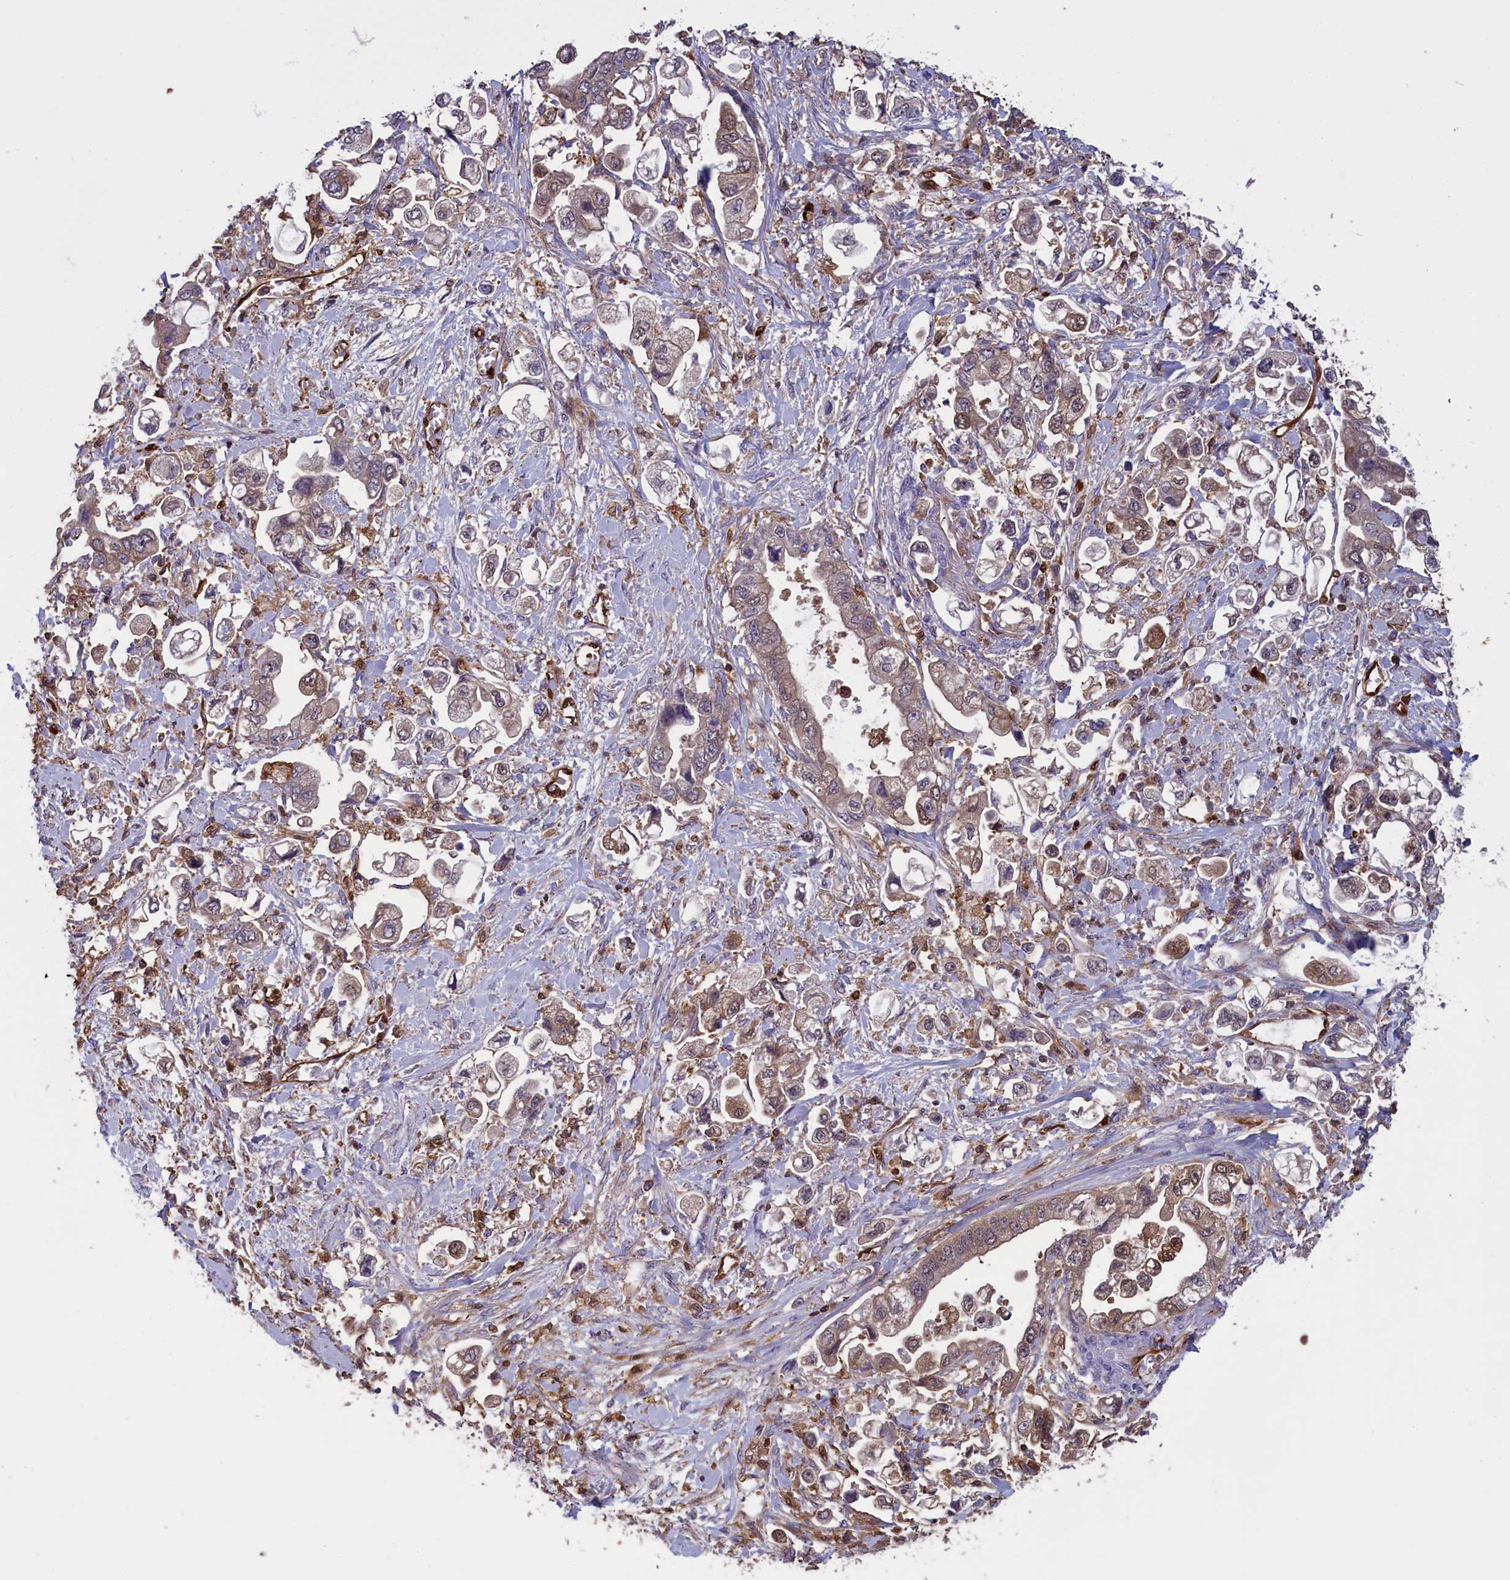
{"staining": {"intensity": "weak", "quantity": "25%-75%", "location": "cytoplasmic/membranous"}, "tissue": "stomach cancer", "cell_type": "Tumor cells", "image_type": "cancer", "snomed": [{"axis": "morphology", "description": "Adenocarcinoma, NOS"}, {"axis": "topography", "description": "Stomach"}], "caption": "Protein staining by immunohistochemistry (IHC) exhibits weak cytoplasmic/membranous expression in about 25%-75% of tumor cells in stomach cancer (adenocarcinoma).", "gene": "ARHGAP18", "patient": {"sex": "male", "age": 62}}